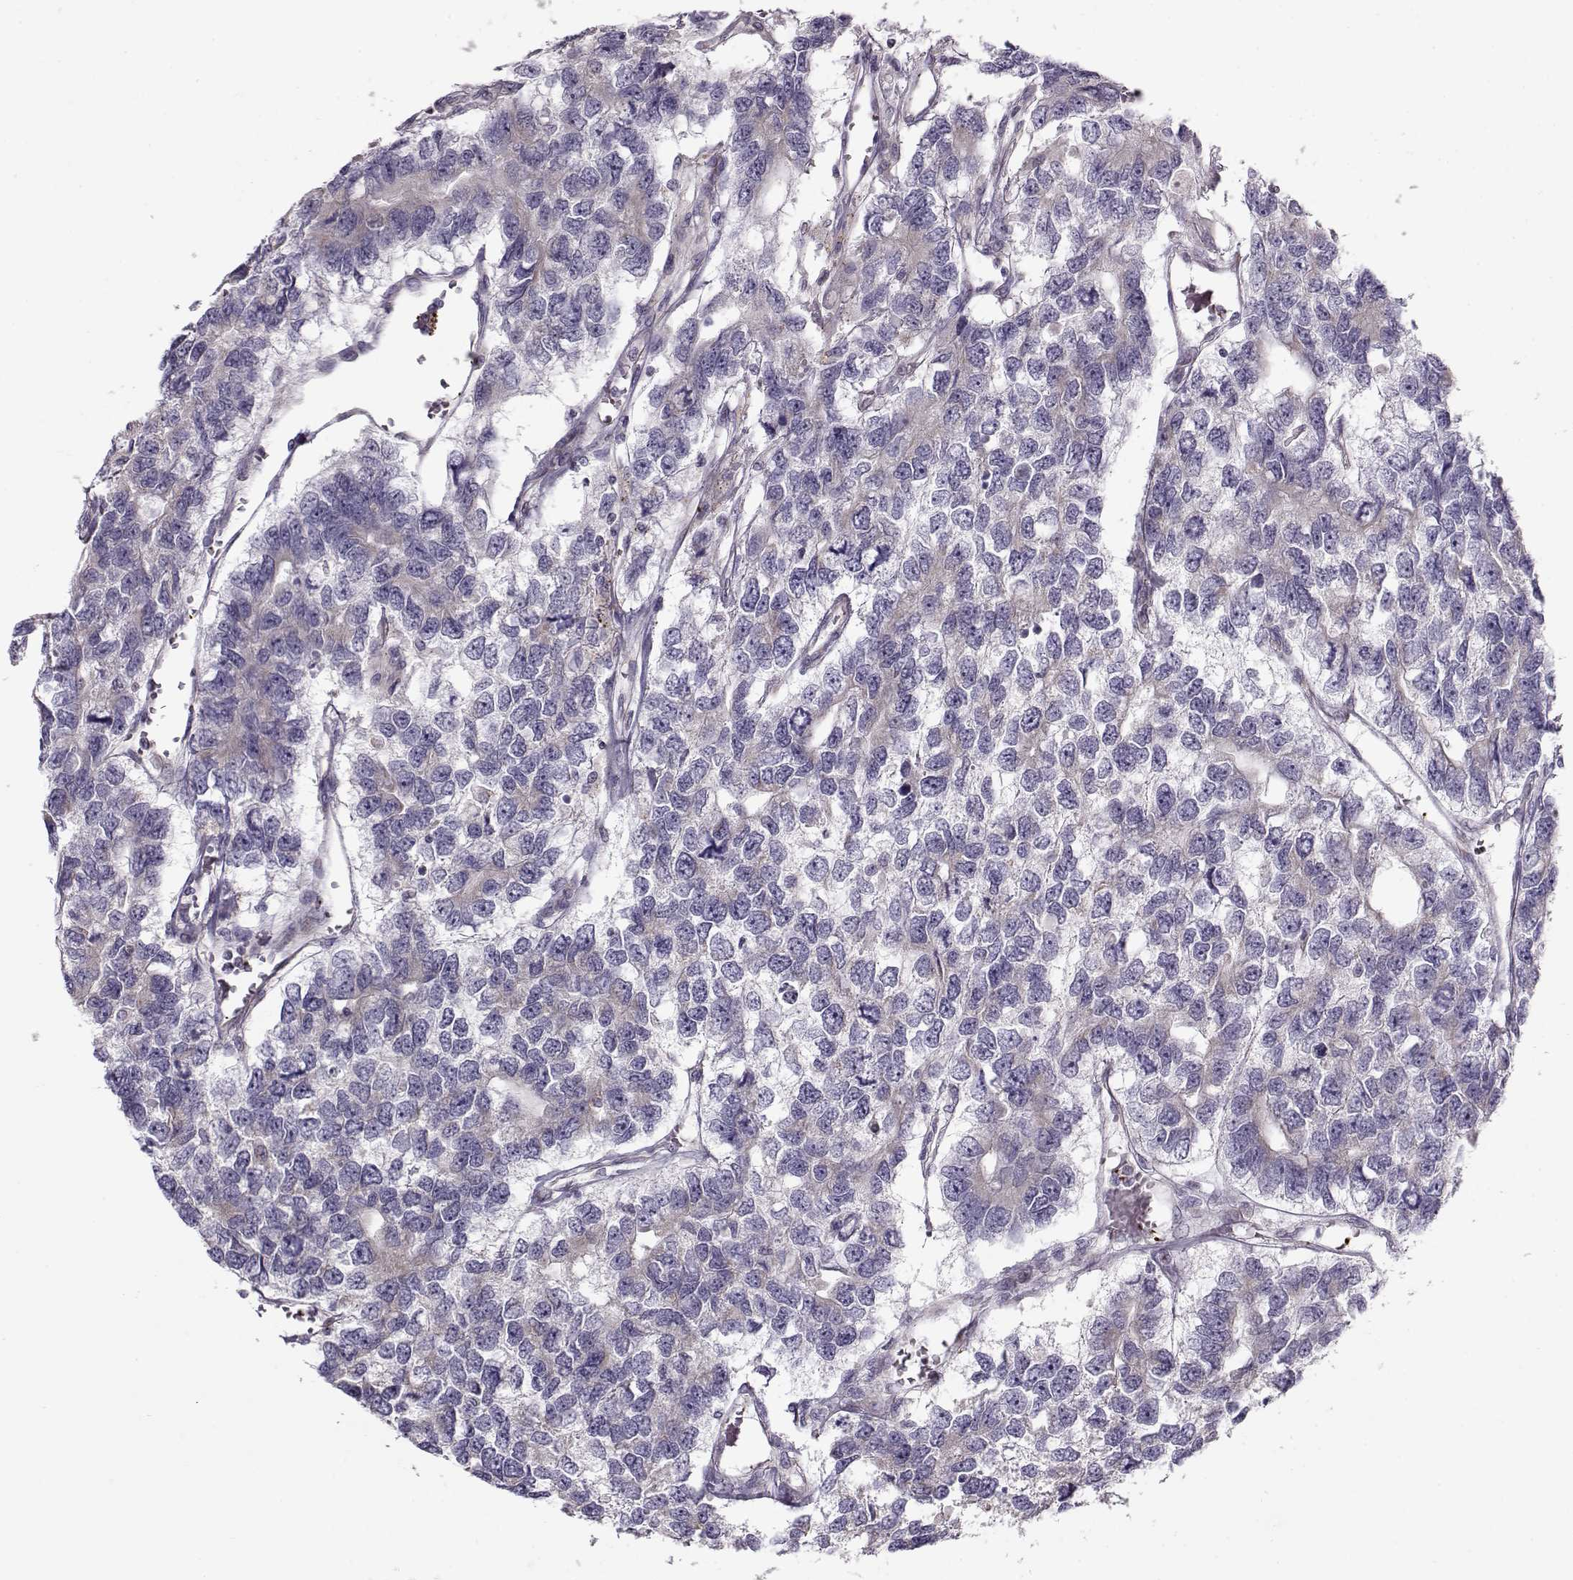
{"staining": {"intensity": "negative", "quantity": "none", "location": "none"}, "tissue": "testis cancer", "cell_type": "Tumor cells", "image_type": "cancer", "snomed": [{"axis": "morphology", "description": "Seminoma, NOS"}, {"axis": "topography", "description": "Testis"}], "caption": "An immunohistochemistry micrograph of testis cancer is shown. There is no staining in tumor cells of testis cancer.", "gene": "KLF17", "patient": {"sex": "male", "age": 52}}